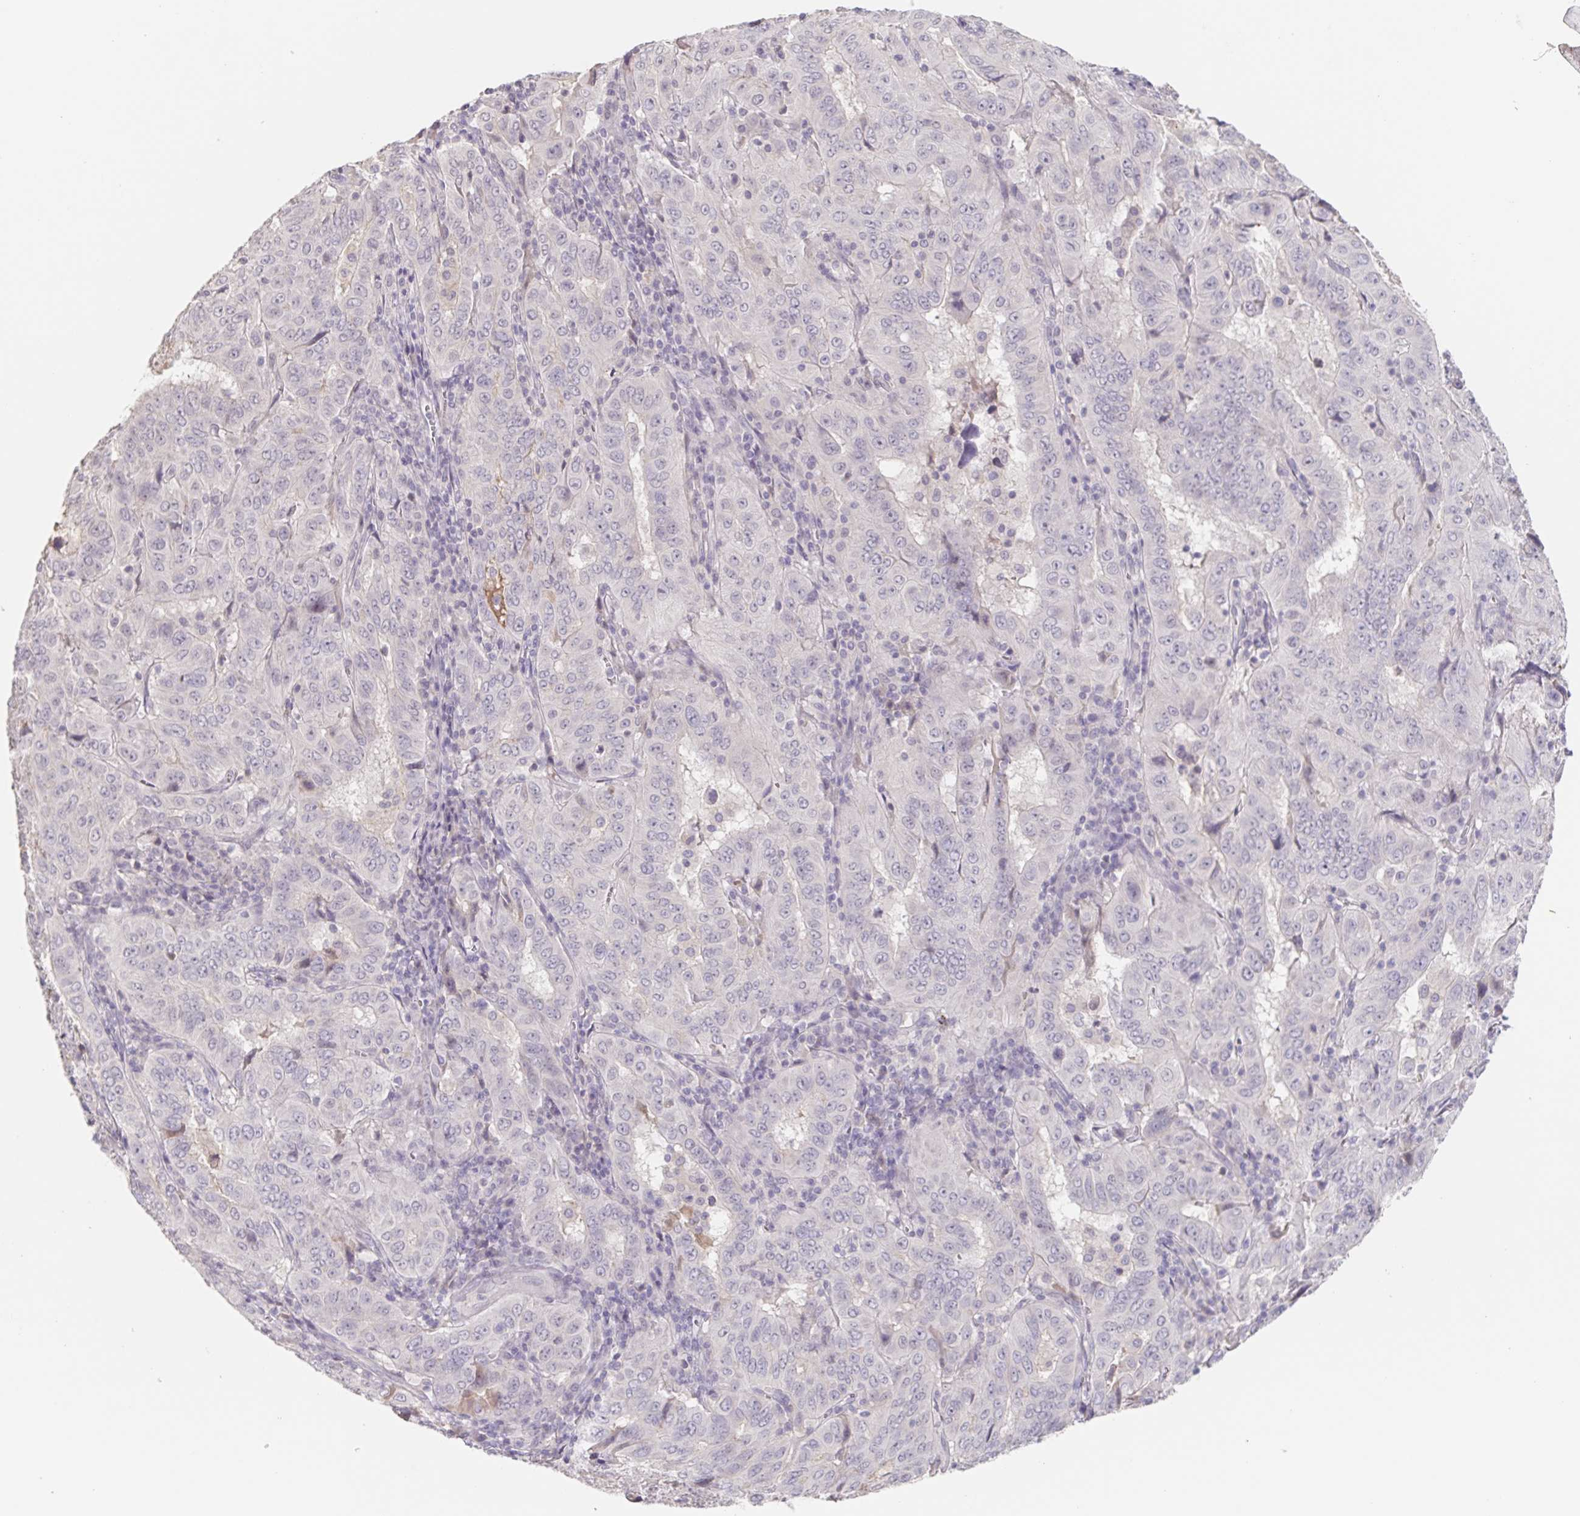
{"staining": {"intensity": "negative", "quantity": "none", "location": "none"}, "tissue": "pancreatic cancer", "cell_type": "Tumor cells", "image_type": "cancer", "snomed": [{"axis": "morphology", "description": "Adenocarcinoma, NOS"}, {"axis": "topography", "description": "Pancreas"}], "caption": "High magnification brightfield microscopy of adenocarcinoma (pancreatic) stained with DAB (brown) and counterstained with hematoxylin (blue): tumor cells show no significant positivity.", "gene": "INSL5", "patient": {"sex": "male", "age": 63}}